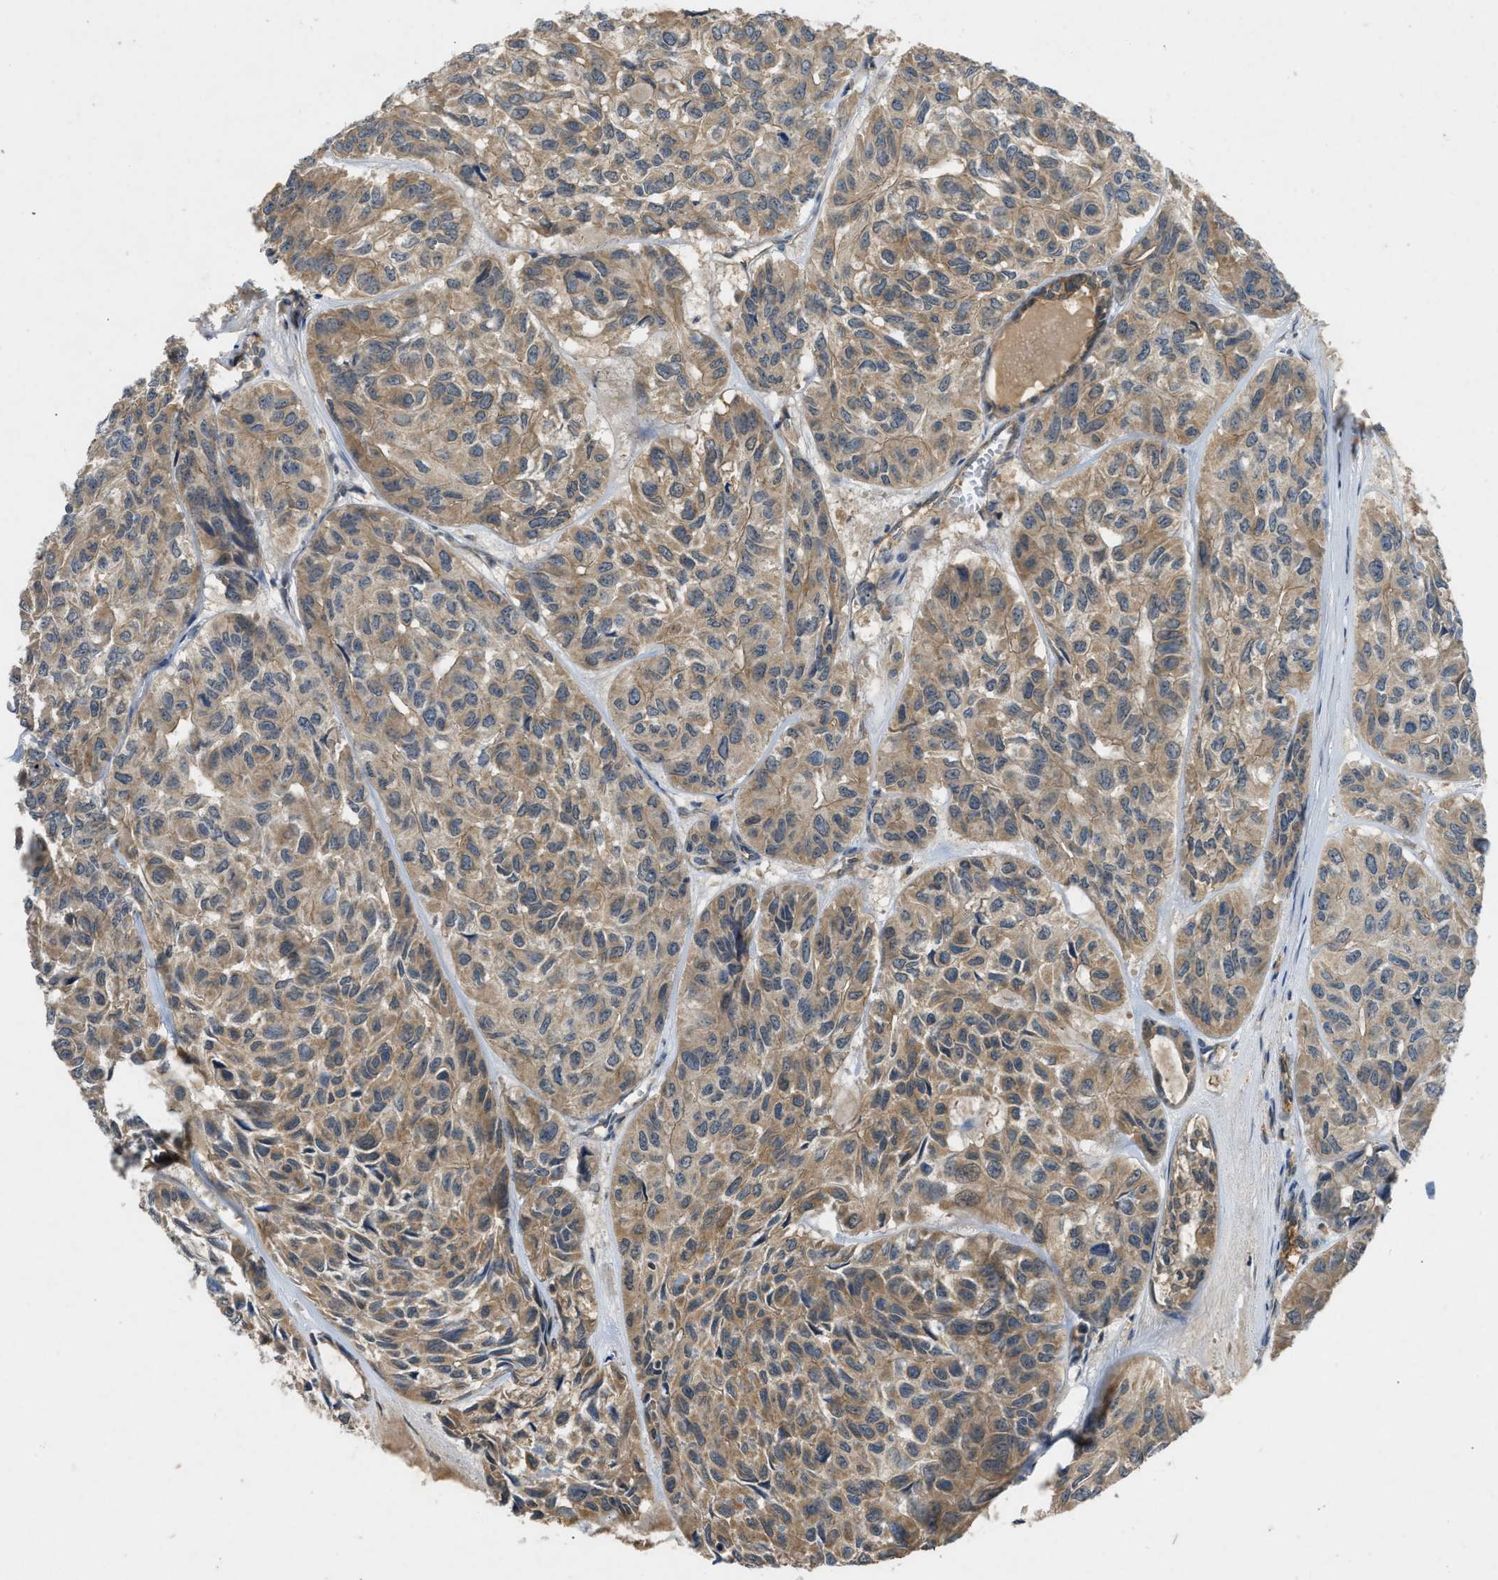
{"staining": {"intensity": "moderate", "quantity": ">75%", "location": "cytoplasmic/membranous"}, "tissue": "head and neck cancer", "cell_type": "Tumor cells", "image_type": "cancer", "snomed": [{"axis": "morphology", "description": "Adenocarcinoma, NOS"}, {"axis": "topography", "description": "Salivary gland, NOS"}, {"axis": "topography", "description": "Head-Neck"}], "caption": "The photomicrograph displays immunohistochemical staining of head and neck cancer. There is moderate cytoplasmic/membranous expression is seen in approximately >75% of tumor cells.", "gene": "PPP3CA", "patient": {"sex": "female", "age": 76}}